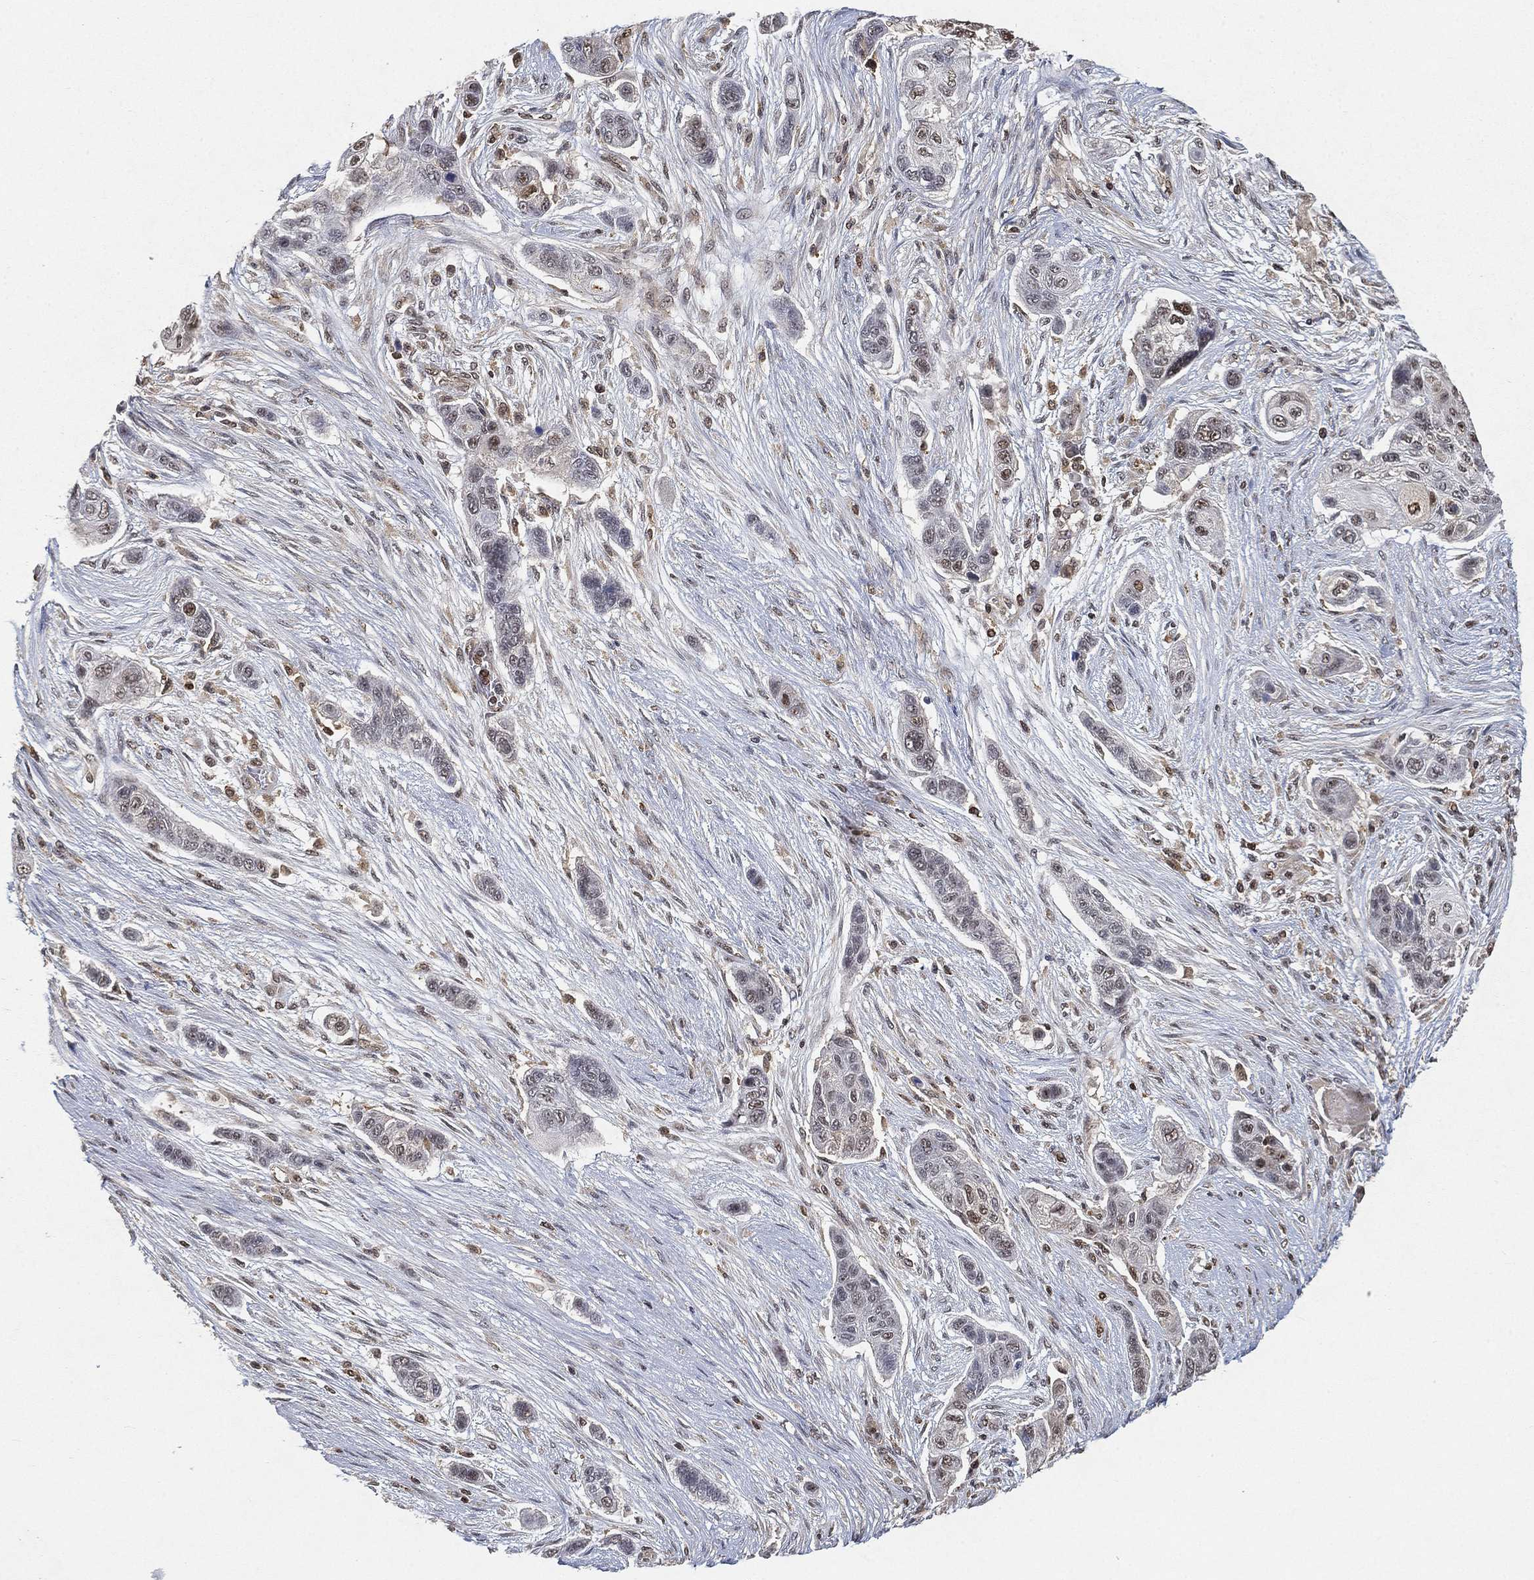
{"staining": {"intensity": "negative", "quantity": "none", "location": "none"}, "tissue": "lung cancer", "cell_type": "Tumor cells", "image_type": "cancer", "snomed": [{"axis": "morphology", "description": "Squamous cell carcinoma, NOS"}, {"axis": "topography", "description": "Lung"}], "caption": "Protein analysis of squamous cell carcinoma (lung) exhibits no significant staining in tumor cells.", "gene": "WDR26", "patient": {"sex": "male", "age": 69}}